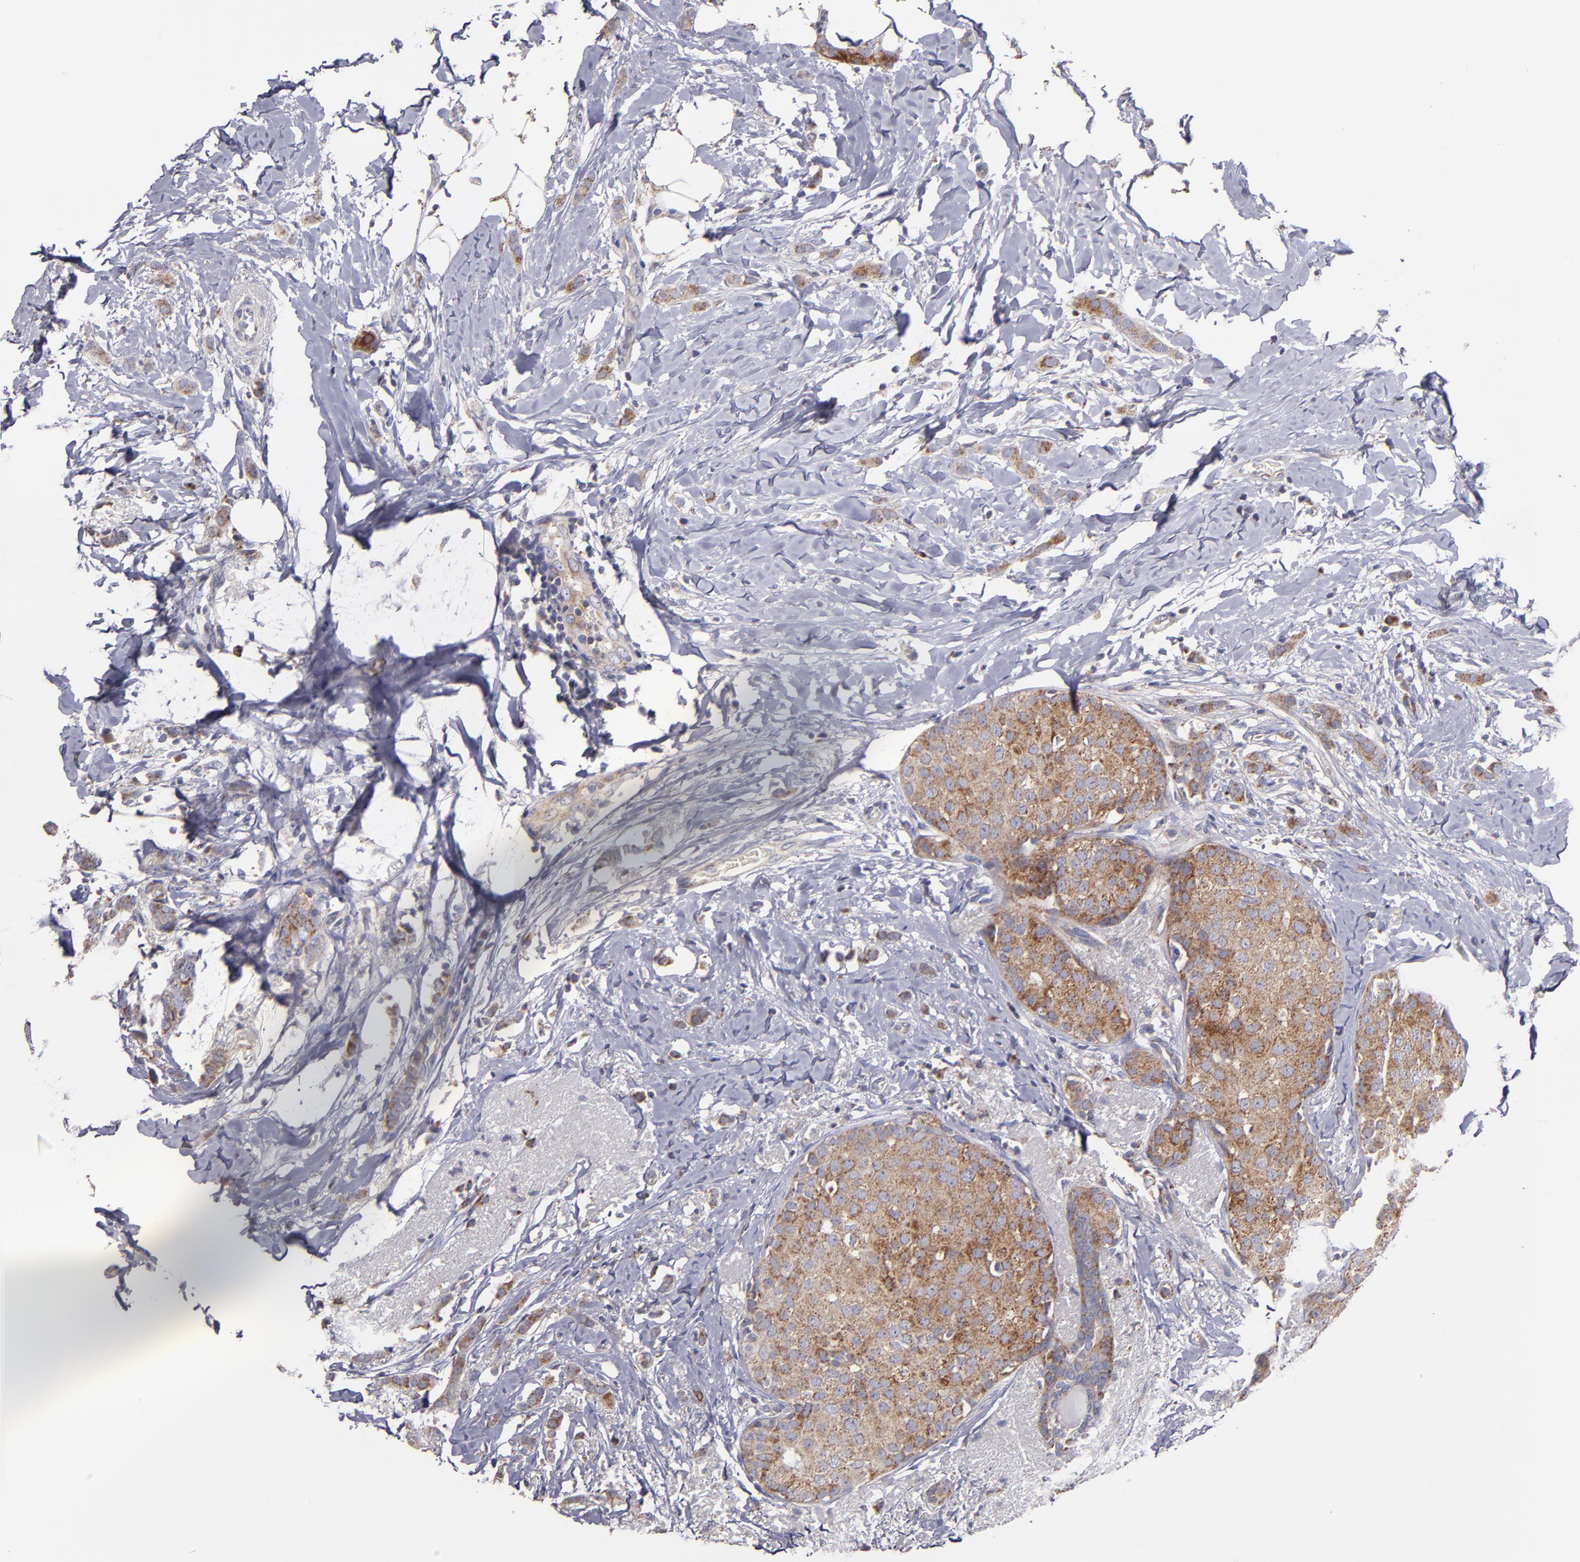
{"staining": {"intensity": "moderate", "quantity": ">75%", "location": "cytoplasmic/membranous"}, "tissue": "breast cancer", "cell_type": "Tumor cells", "image_type": "cancer", "snomed": [{"axis": "morphology", "description": "Lobular carcinoma"}, {"axis": "topography", "description": "Breast"}], "caption": "Human breast cancer (lobular carcinoma) stained for a protein (brown) demonstrates moderate cytoplasmic/membranous positive expression in approximately >75% of tumor cells.", "gene": "CLTA", "patient": {"sex": "female", "age": 55}}